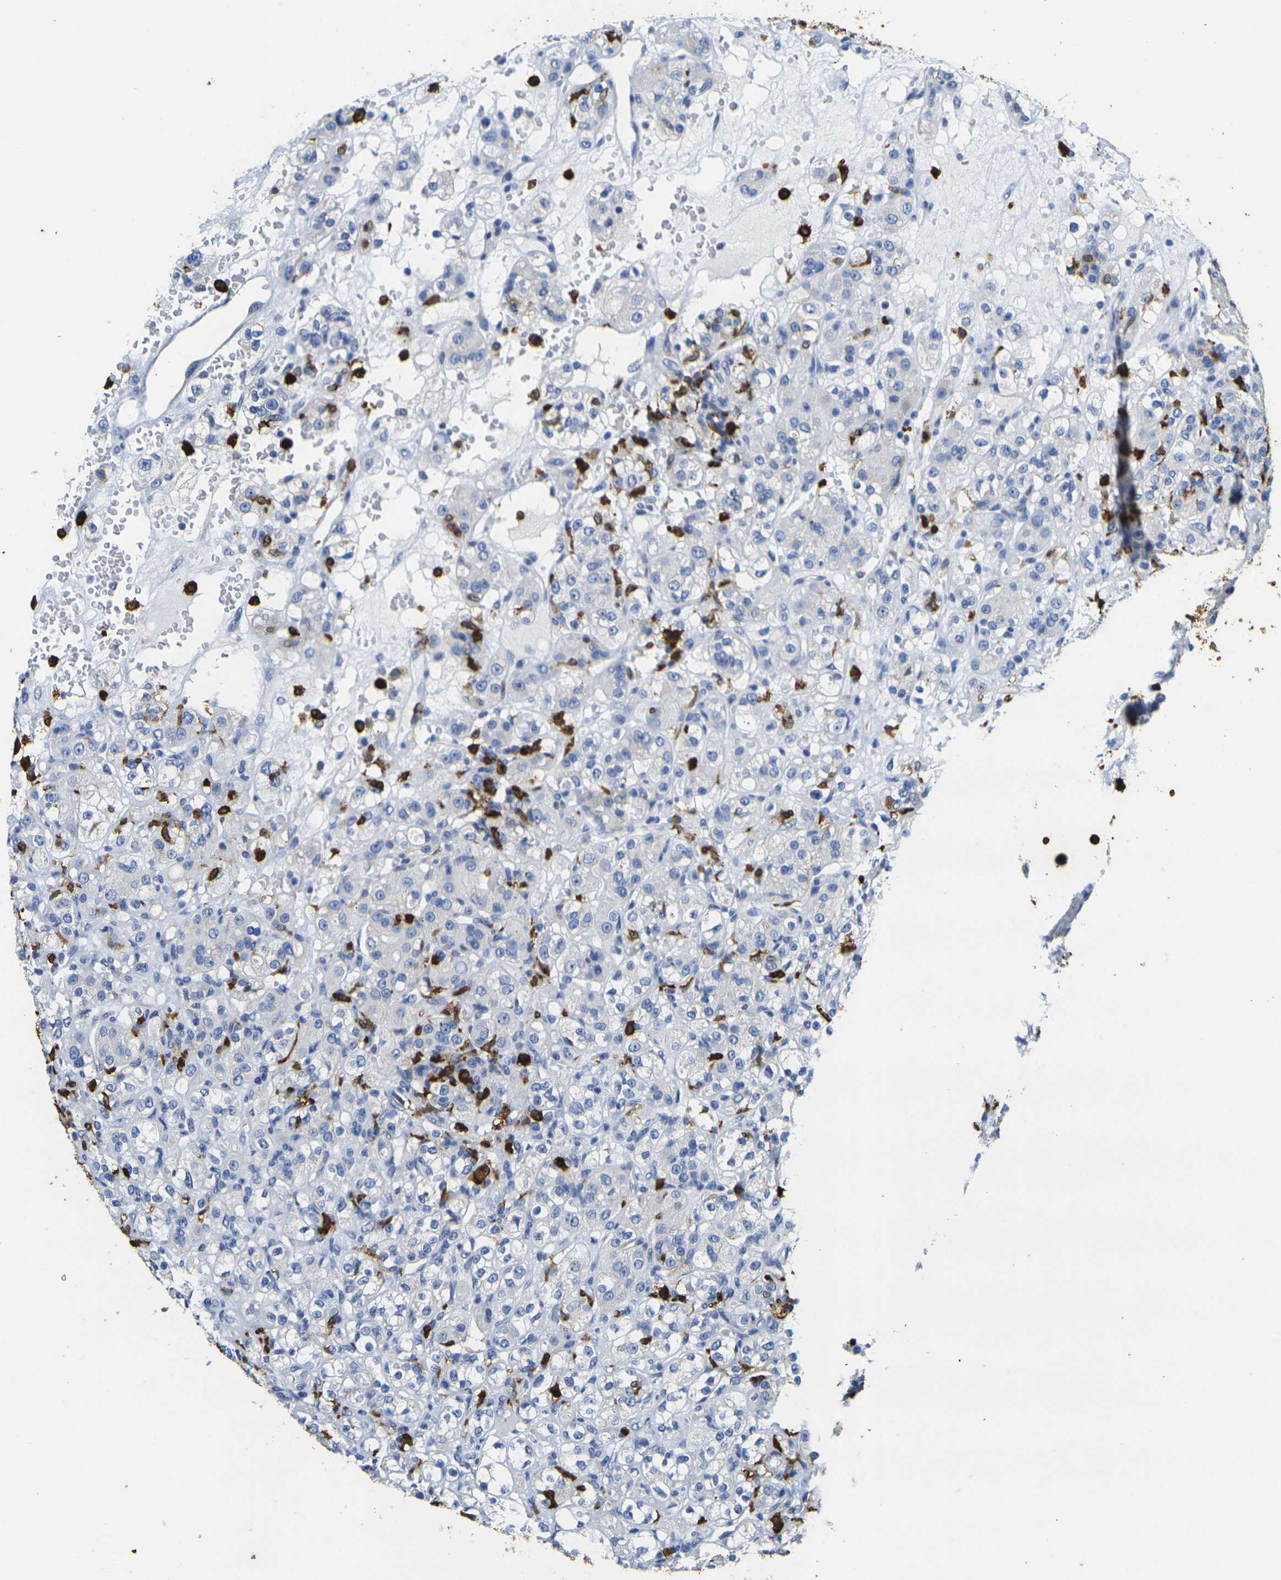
{"staining": {"intensity": "negative", "quantity": "none", "location": "none"}, "tissue": "renal cancer", "cell_type": "Tumor cells", "image_type": "cancer", "snomed": [{"axis": "morphology", "description": "Normal tissue, NOS"}, {"axis": "morphology", "description": "Adenocarcinoma, NOS"}, {"axis": "topography", "description": "Kidney"}], "caption": "This is a photomicrograph of immunohistochemistry (IHC) staining of renal cancer, which shows no expression in tumor cells. The staining was performed using DAB (3,3'-diaminobenzidine) to visualize the protein expression in brown, while the nuclei were stained in blue with hematoxylin (Magnification: 20x).", "gene": "S100A9", "patient": {"sex": "male", "age": 61}}